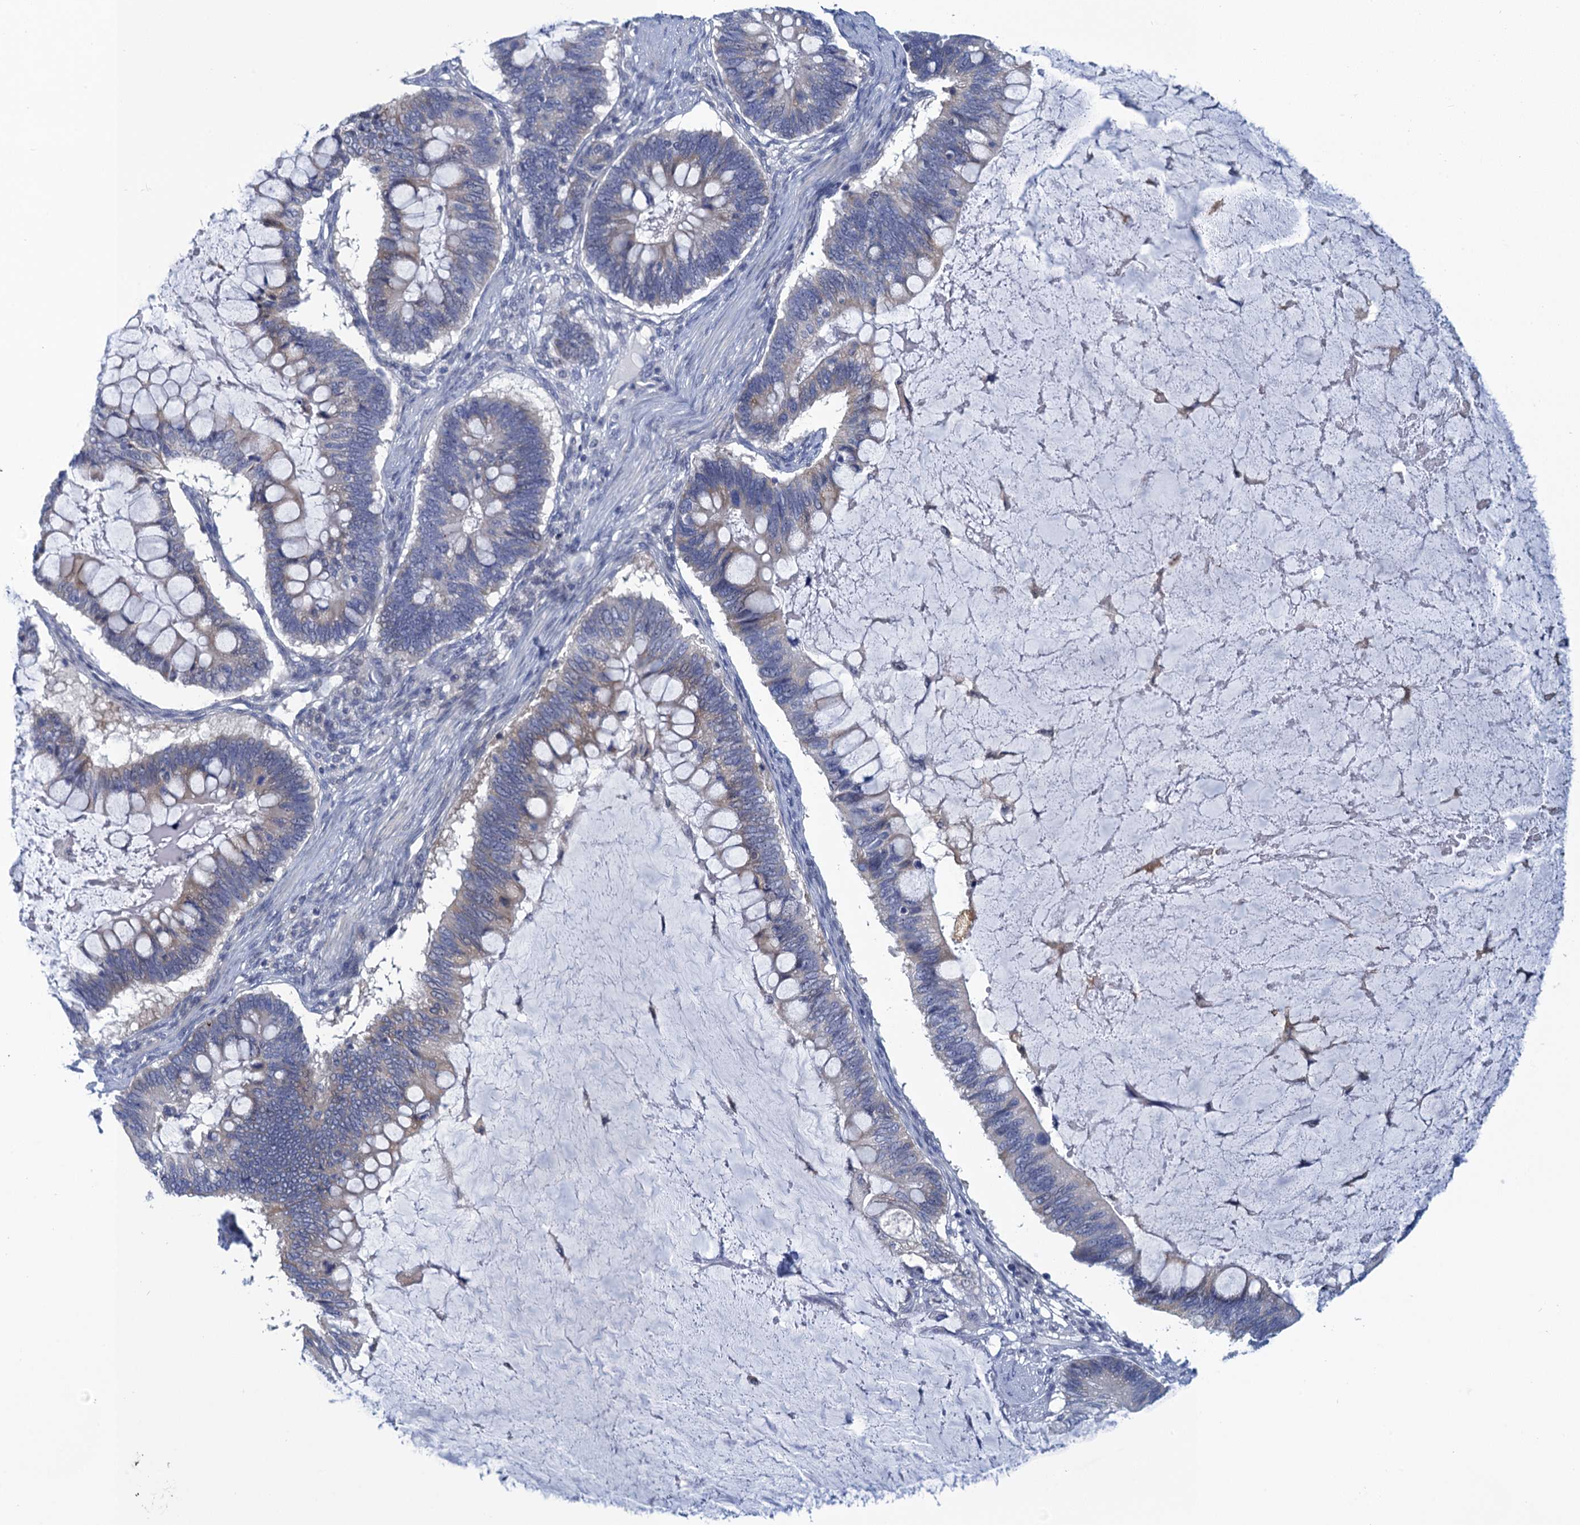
{"staining": {"intensity": "negative", "quantity": "none", "location": "none"}, "tissue": "ovarian cancer", "cell_type": "Tumor cells", "image_type": "cancer", "snomed": [{"axis": "morphology", "description": "Cystadenocarcinoma, mucinous, NOS"}, {"axis": "topography", "description": "Ovary"}], "caption": "IHC micrograph of neoplastic tissue: human ovarian mucinous cystadenocarcinoma stained with DAB reveals no significant protein expression in tumor cells.", "gene": "SCEL", "patient": {"sex": "female", "age": 61}}